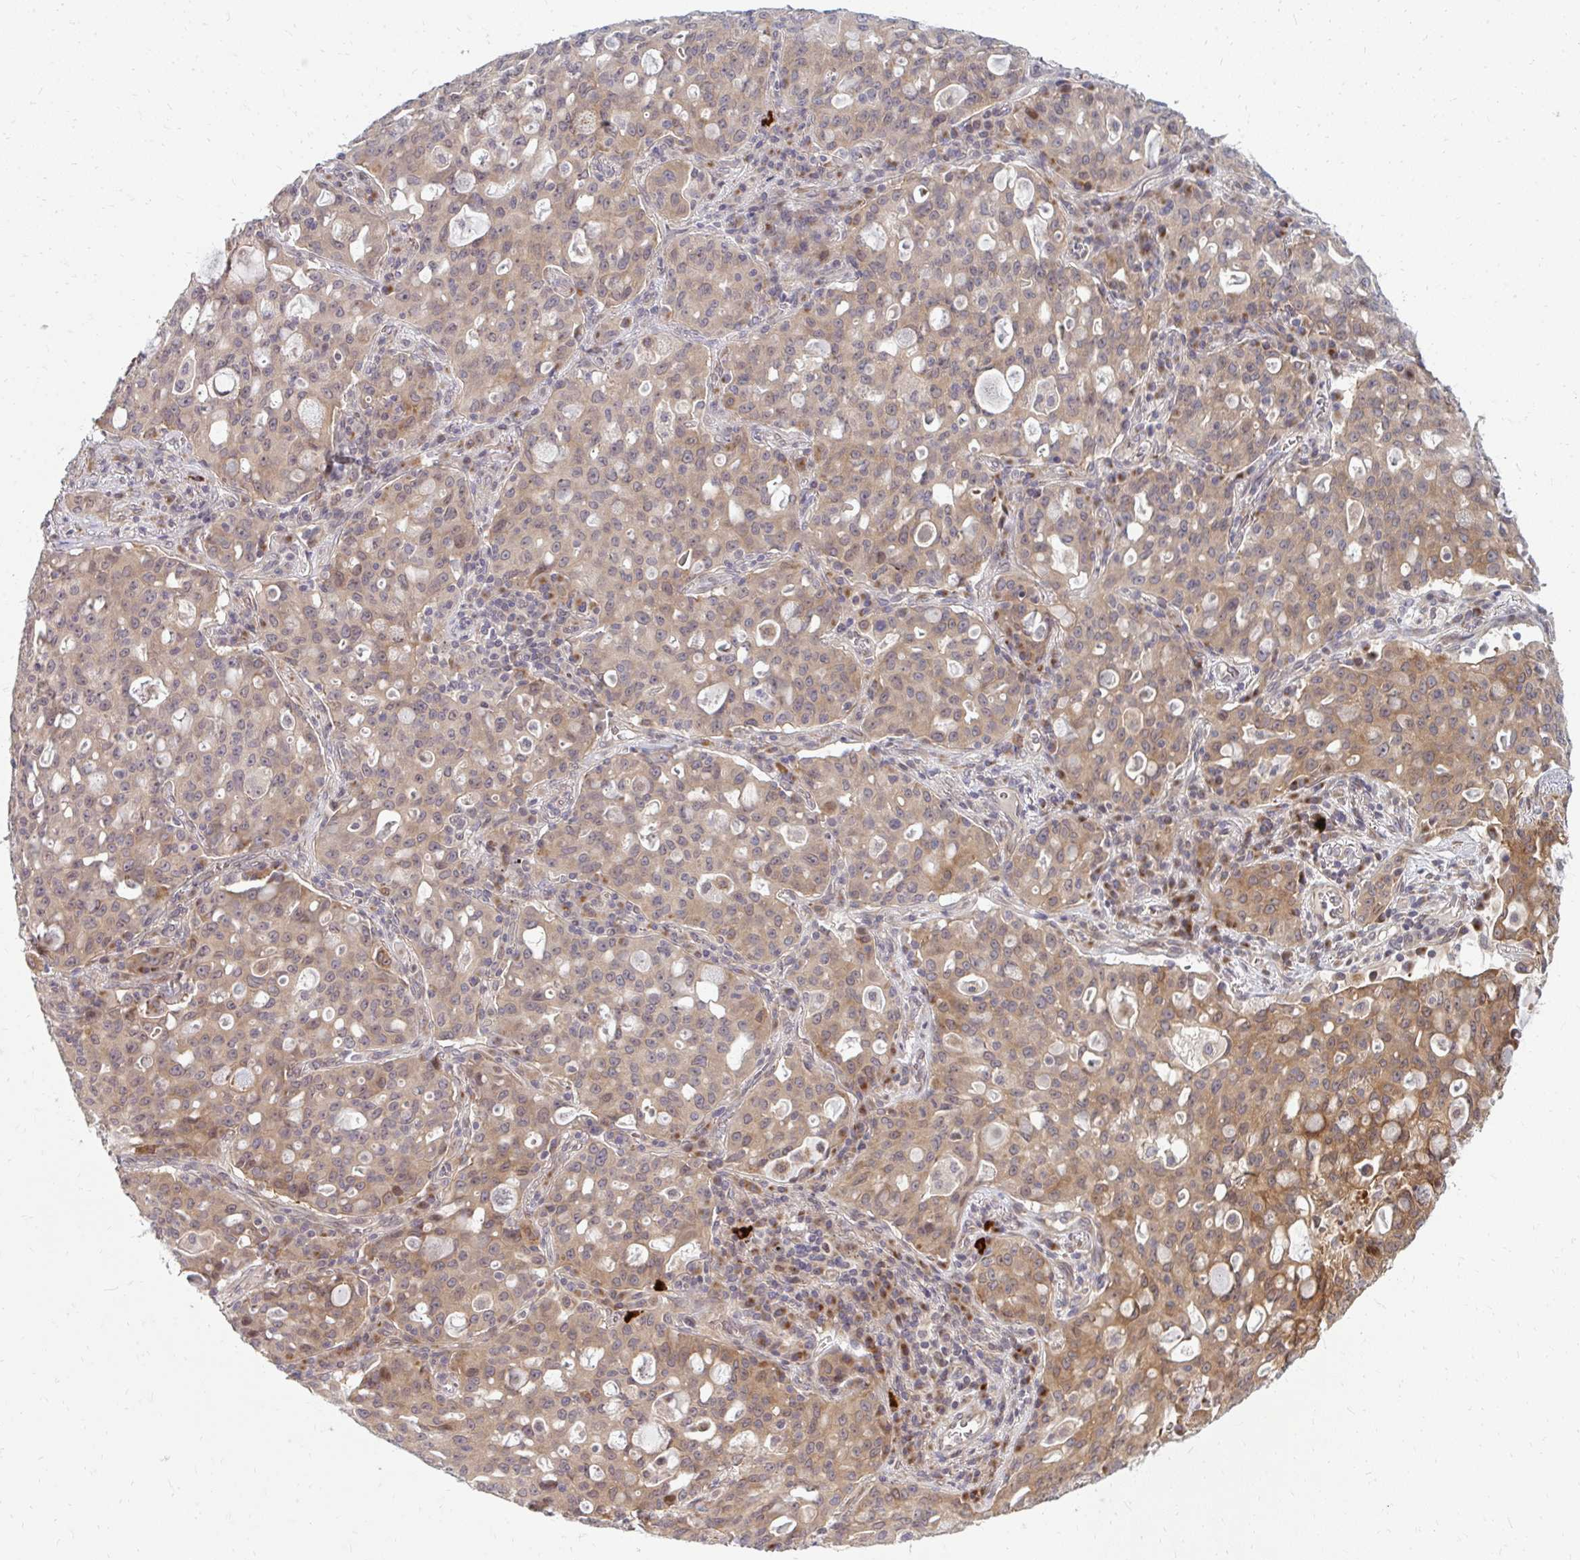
{"staining": {"intensity": "weak", "quantity": ">75%", "location": "cytoplasmic/membranous"}, "tissue": "lung cancer", "cell_type": "Tumor cells", "image_type": "cancer", "snomed": [{"axis": "morphology", "description": "Adenocarcinoma, NOS"}, {"axis": "topography", "description": "Lung"}], "caption": "High-power microscopy captured an IHC histopathology image of lung cancer, revealing weak cytoplasmic/membranous positivity in approximately >75% of tumor cells.", "gene": "ZNF285", "patient": {"sex": "female", "age": 44}}